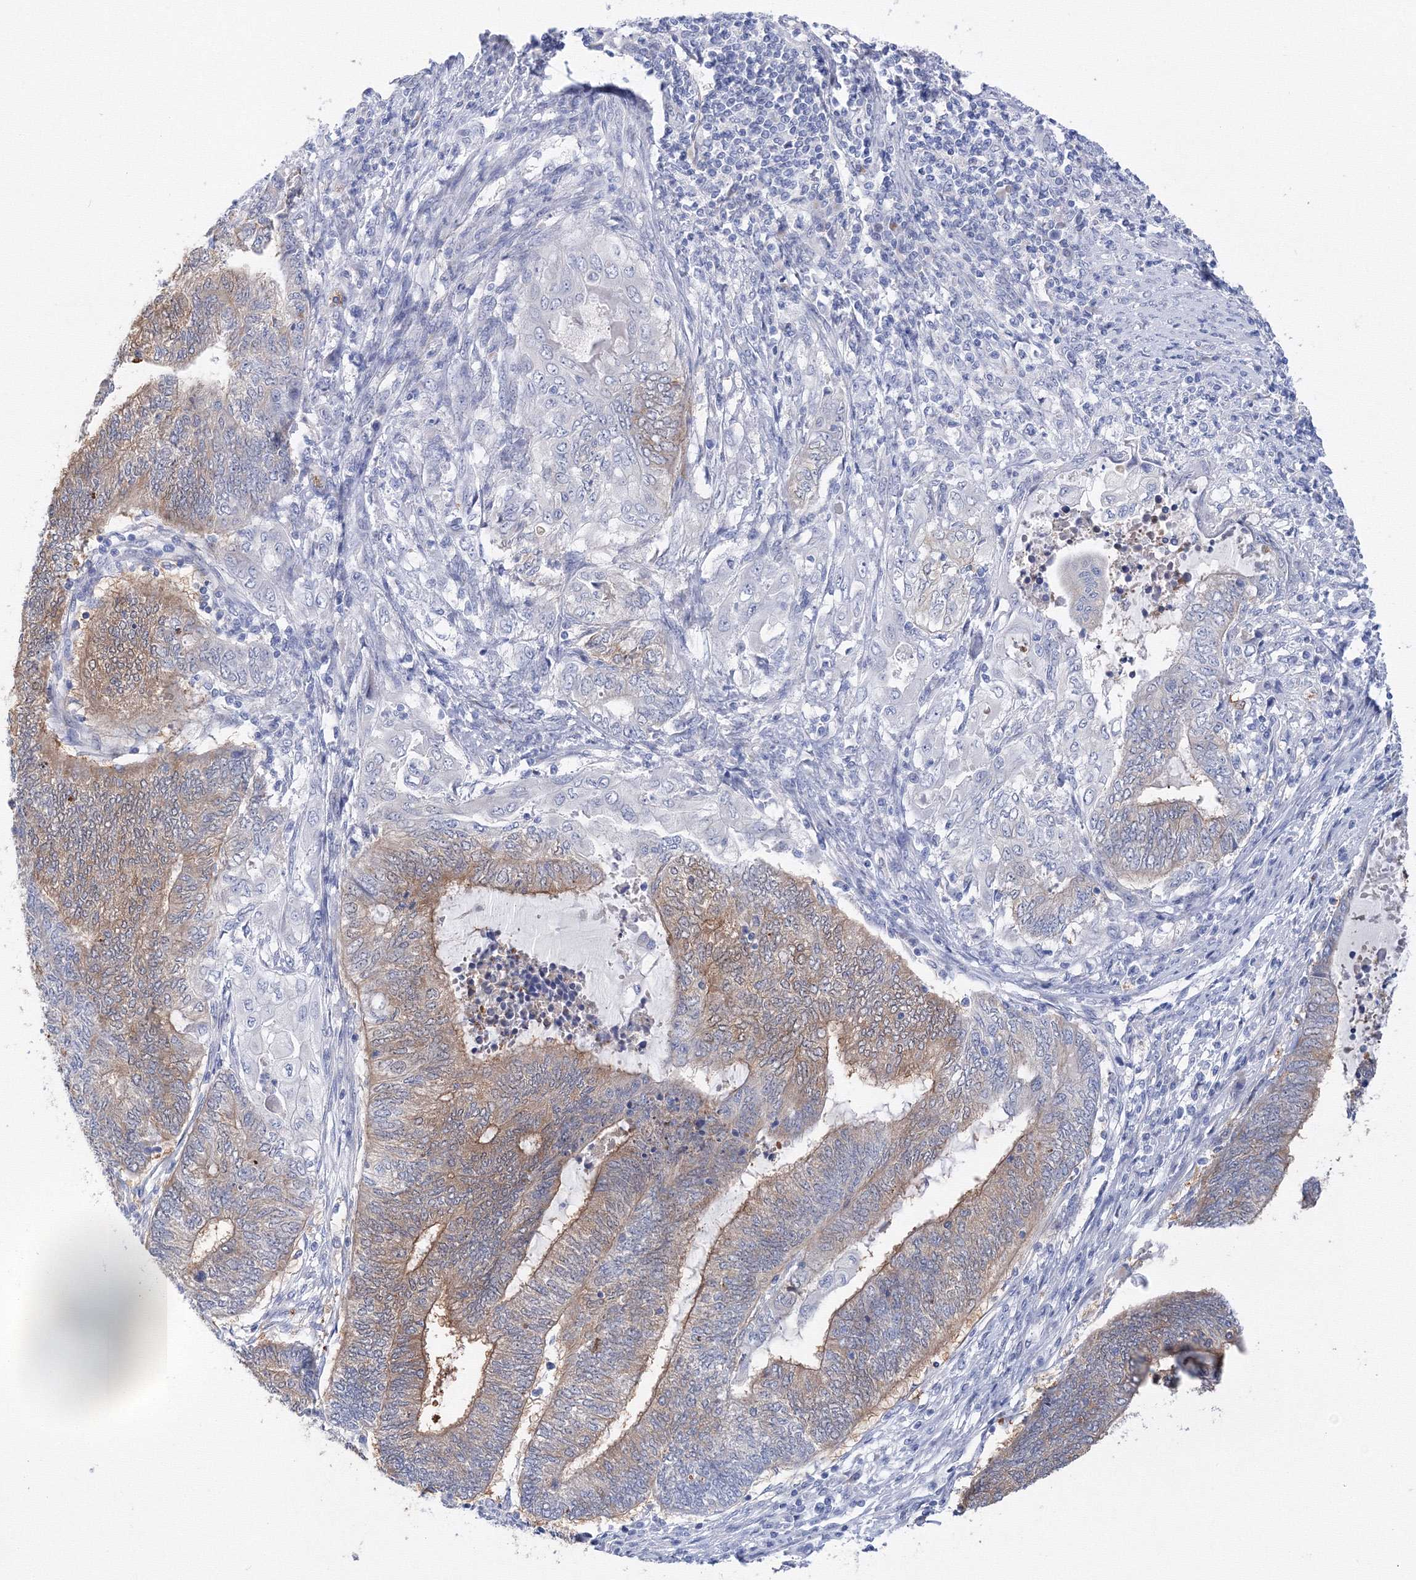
{"staining": {"intensity": "moderate", "quantity": "25%-75%", "location": "cytoplasmic/membranous"}, "tissue": "endometrial cancer", "cell_type": "Tumor cells", "image_type": "cancer", "snomed": [{"axis": "morphology", "description": "Adenocarcinoma, NOS"}, {"axis": "topography", "description": "Uterus"}, {"axis": "topography", "description": "Endometrium"}], "caption": "Brown immunohistochemical staining in endometrial cancer displays moderate cytoplasmic/membranous positivity in approximately 25%-75% of tumor cells.", "gene": "TAMM41", "patient": {"sex": "female", "age": 70}}